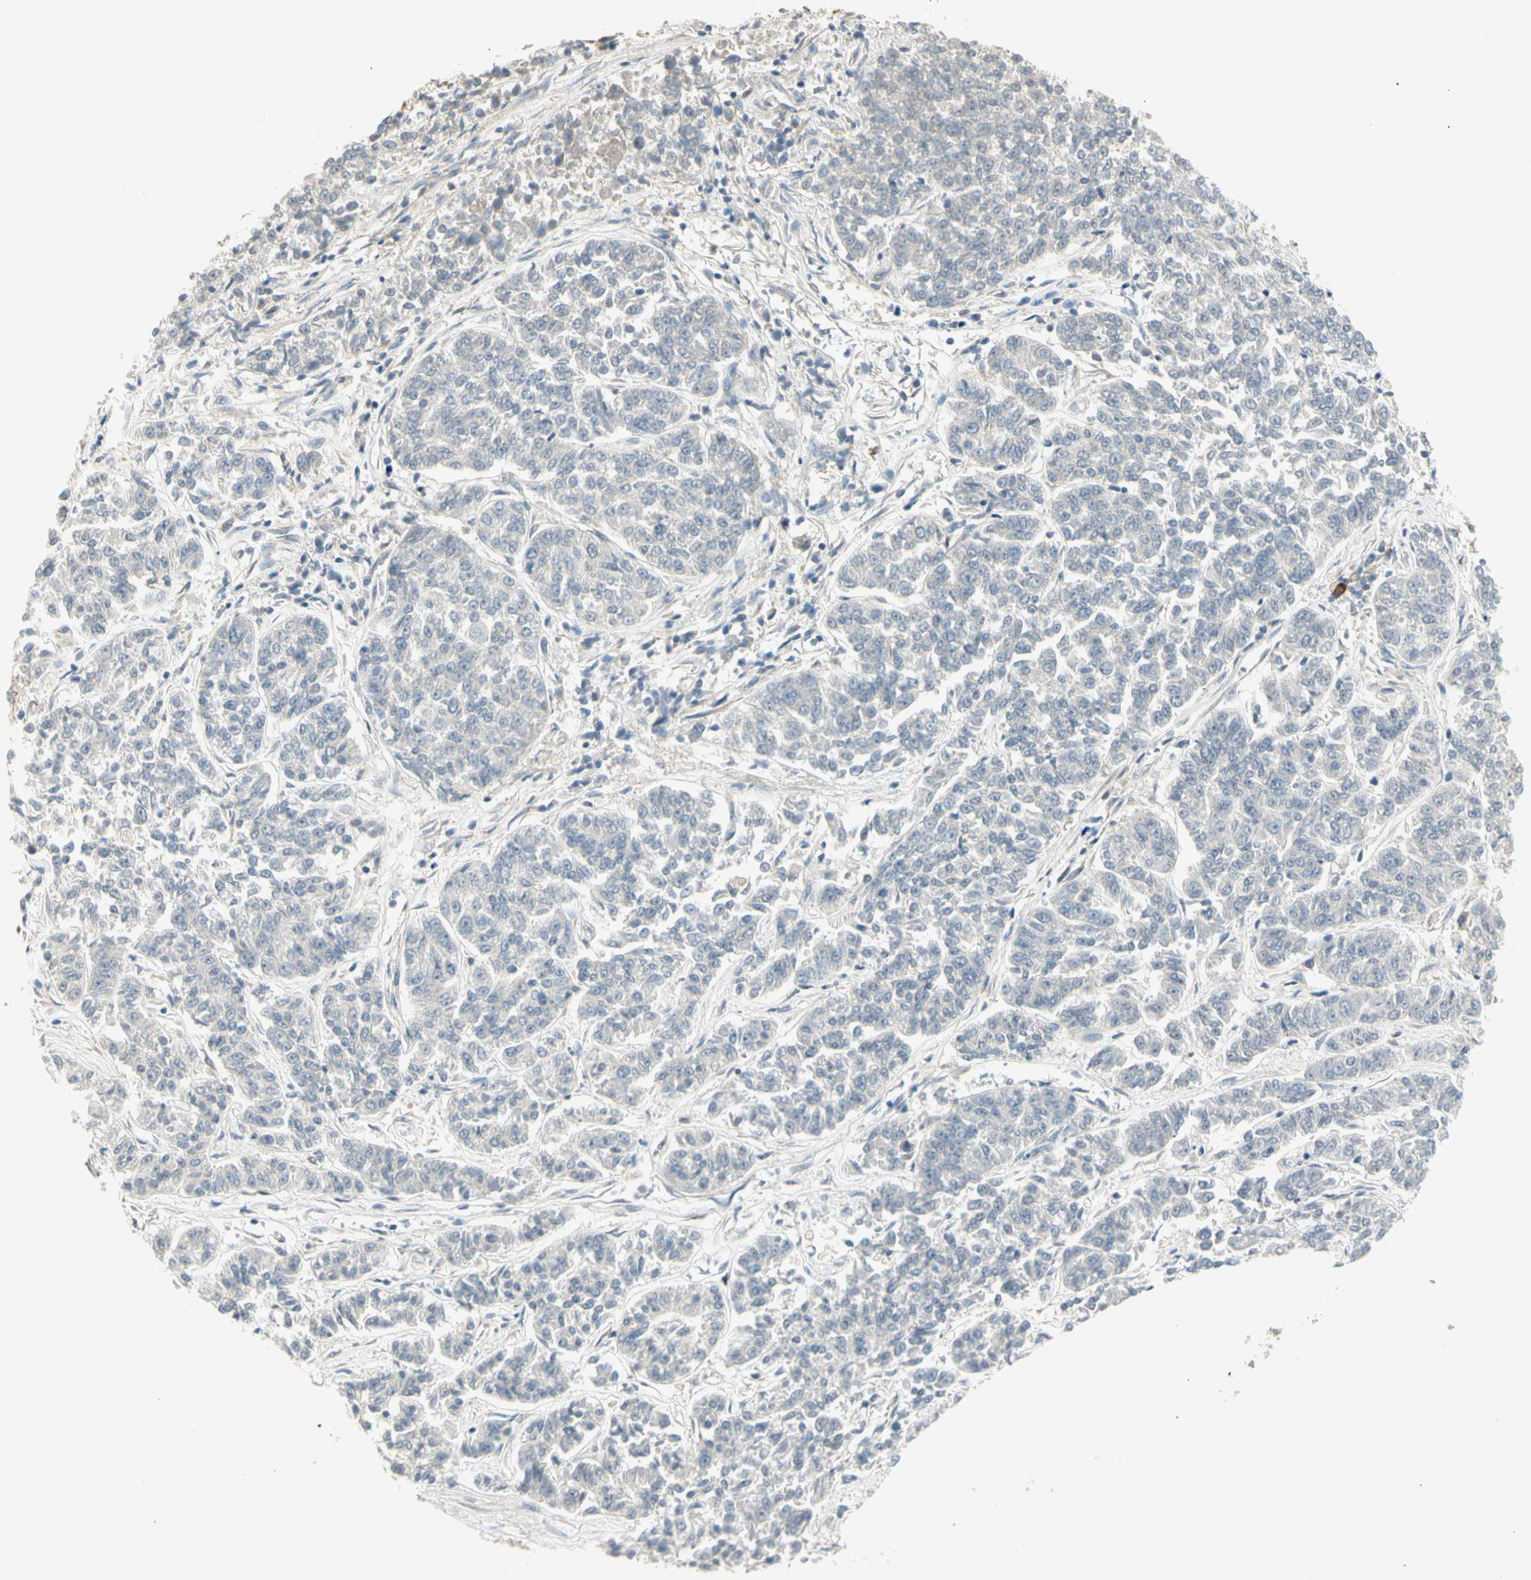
{"staining": {"intensity": "negative", "quantity": "none", "location": "none"}, "tissue": "lung cancer", "cell_type": "Tumor cells", "image_type": "cancer", "snomed": [{"axis": "morphology", "description": "Adenocarcinoma, NOS"}, {"axis": "topography", "description": "Lung"}], "caption": "Lung cancer was stained to show a protein in brown. There is no significant expression in tumor cells.", "gene": "PCDHB15", "patient": {"sex": "male", "age": 84}}